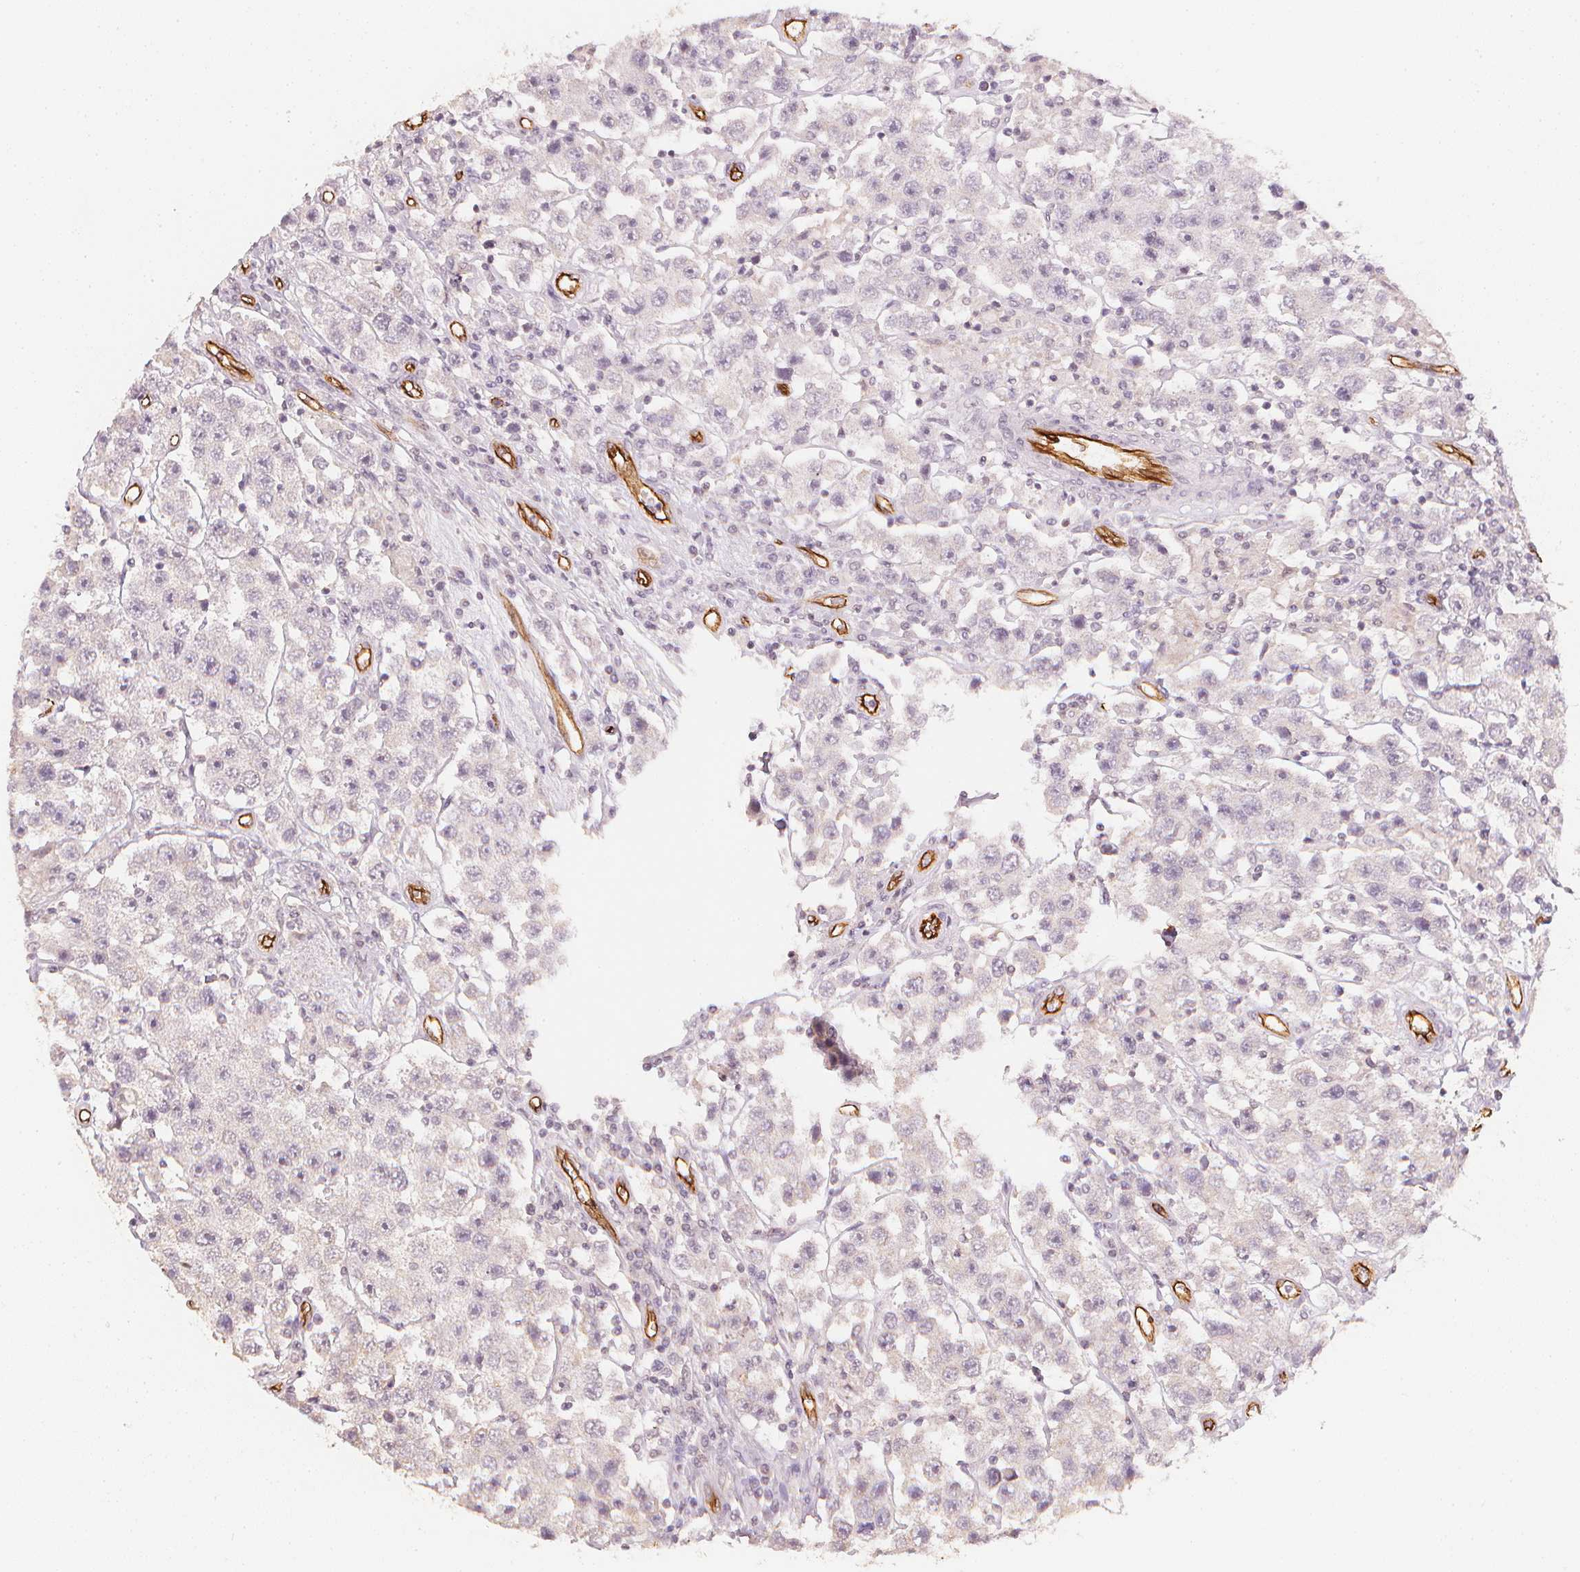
{"staining": {"intensity": "negative", "quantity": "none", "location": "none"}, "tissue": "testis cancer", "cell_type": "Tumor cells", "image_type": "cancer", "snomed": [{"axis": "morphology", "description": "Seminoma, NOS"}, {"axis": "topography", "description": "Testis"}], "caption": "Human testis cancer (seminoma) stained for a protein using IHC exhibits no positivity in tumor cells.", "gene": "CIB1", "patient": {"sex": "male", "age": 45}}